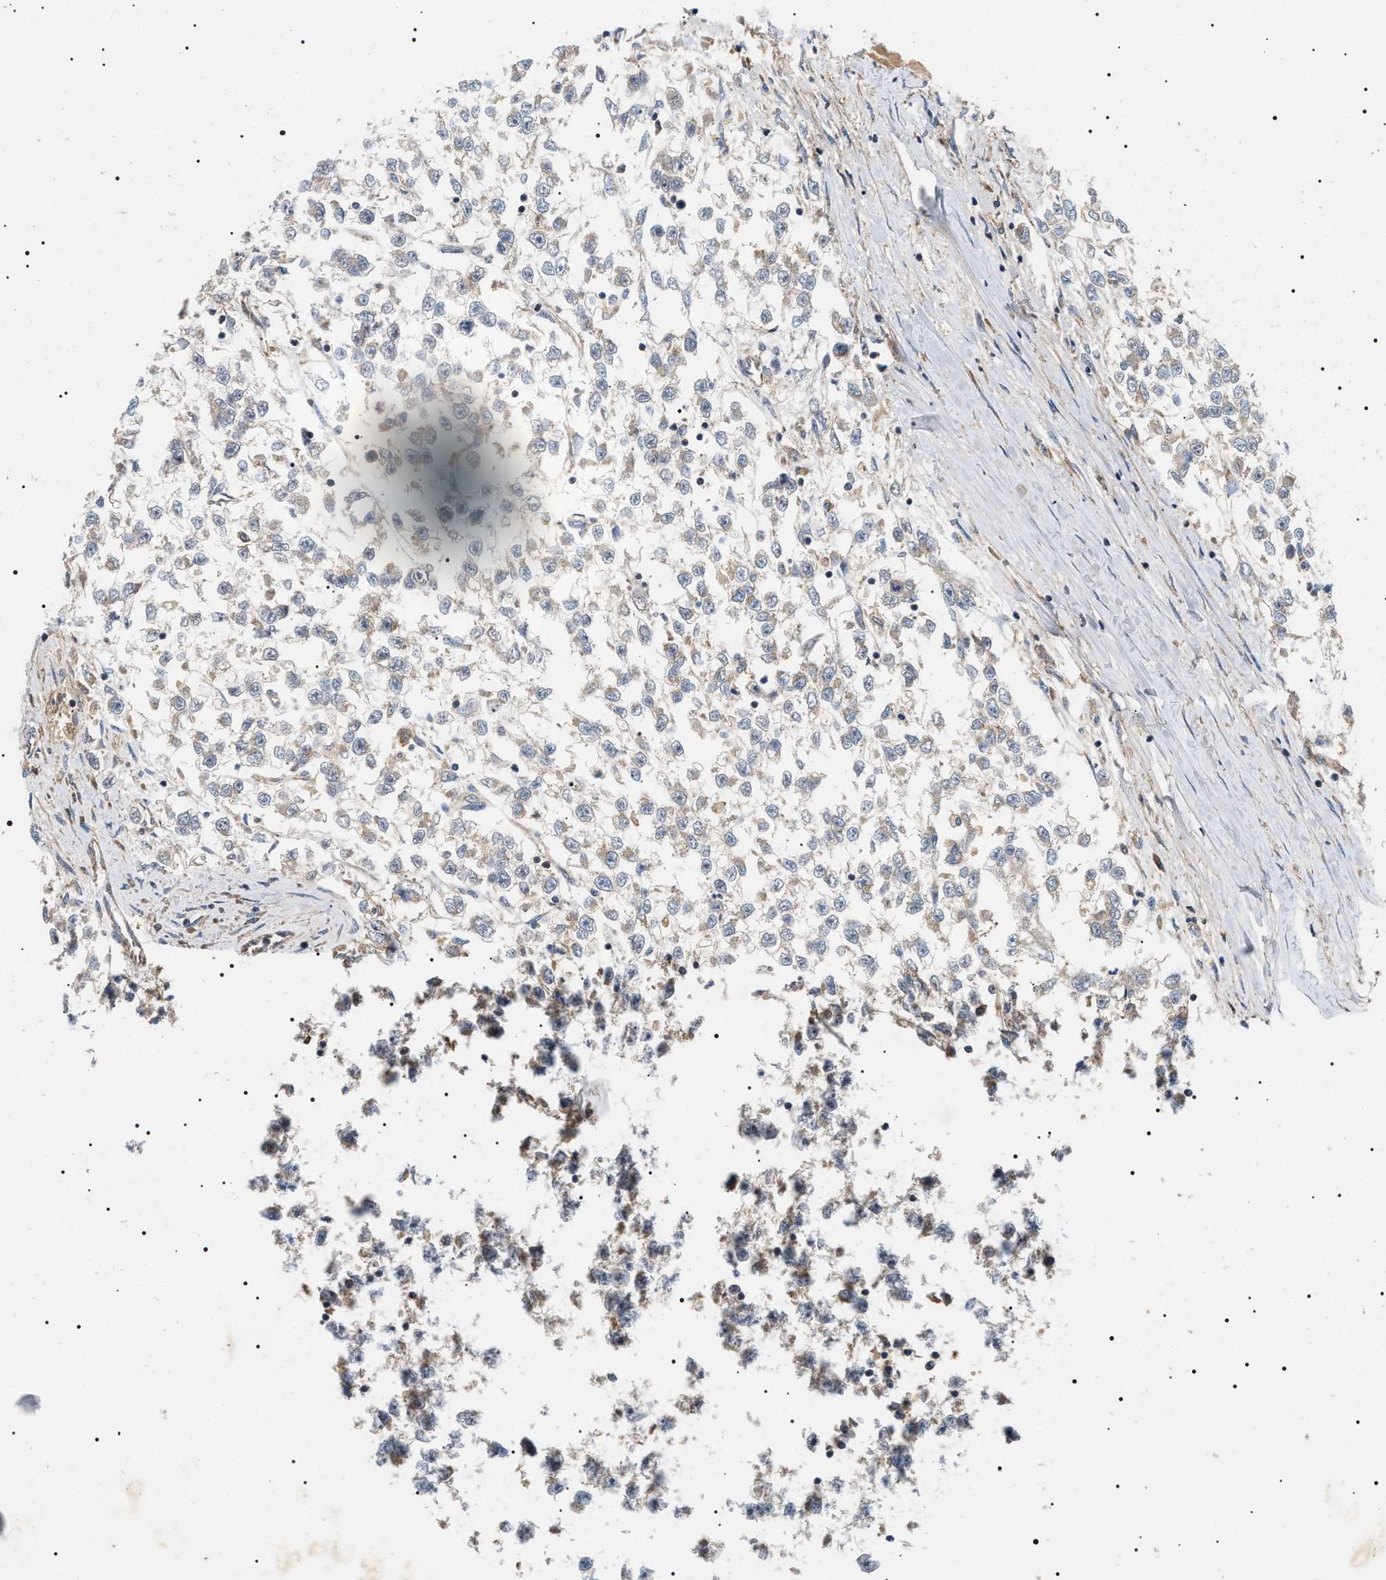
{"staining": {"intensity": "weak", "quantity": "<25%", "location": "cytoplasmic/membranous"}, "tissue": "testis cancer", "cell_type": "Tumor cells", "image_type": "cancer", "snomed": [{"axis": "morphology", "description": "Seminoma, NOS"}, {"axis": "morphology", "description": "Carcinoma, Embryonal, NOS"}, {"axis": "topography", "description": "Testis"}], "caption": "Immunohistochemical staining of testis seminoma reveals no significant positivity in tumor cells. (IHC, brightfield microscopy, high magnification).", "gene": "OXSM", "patient": {"sex": "male", "age": 51}}